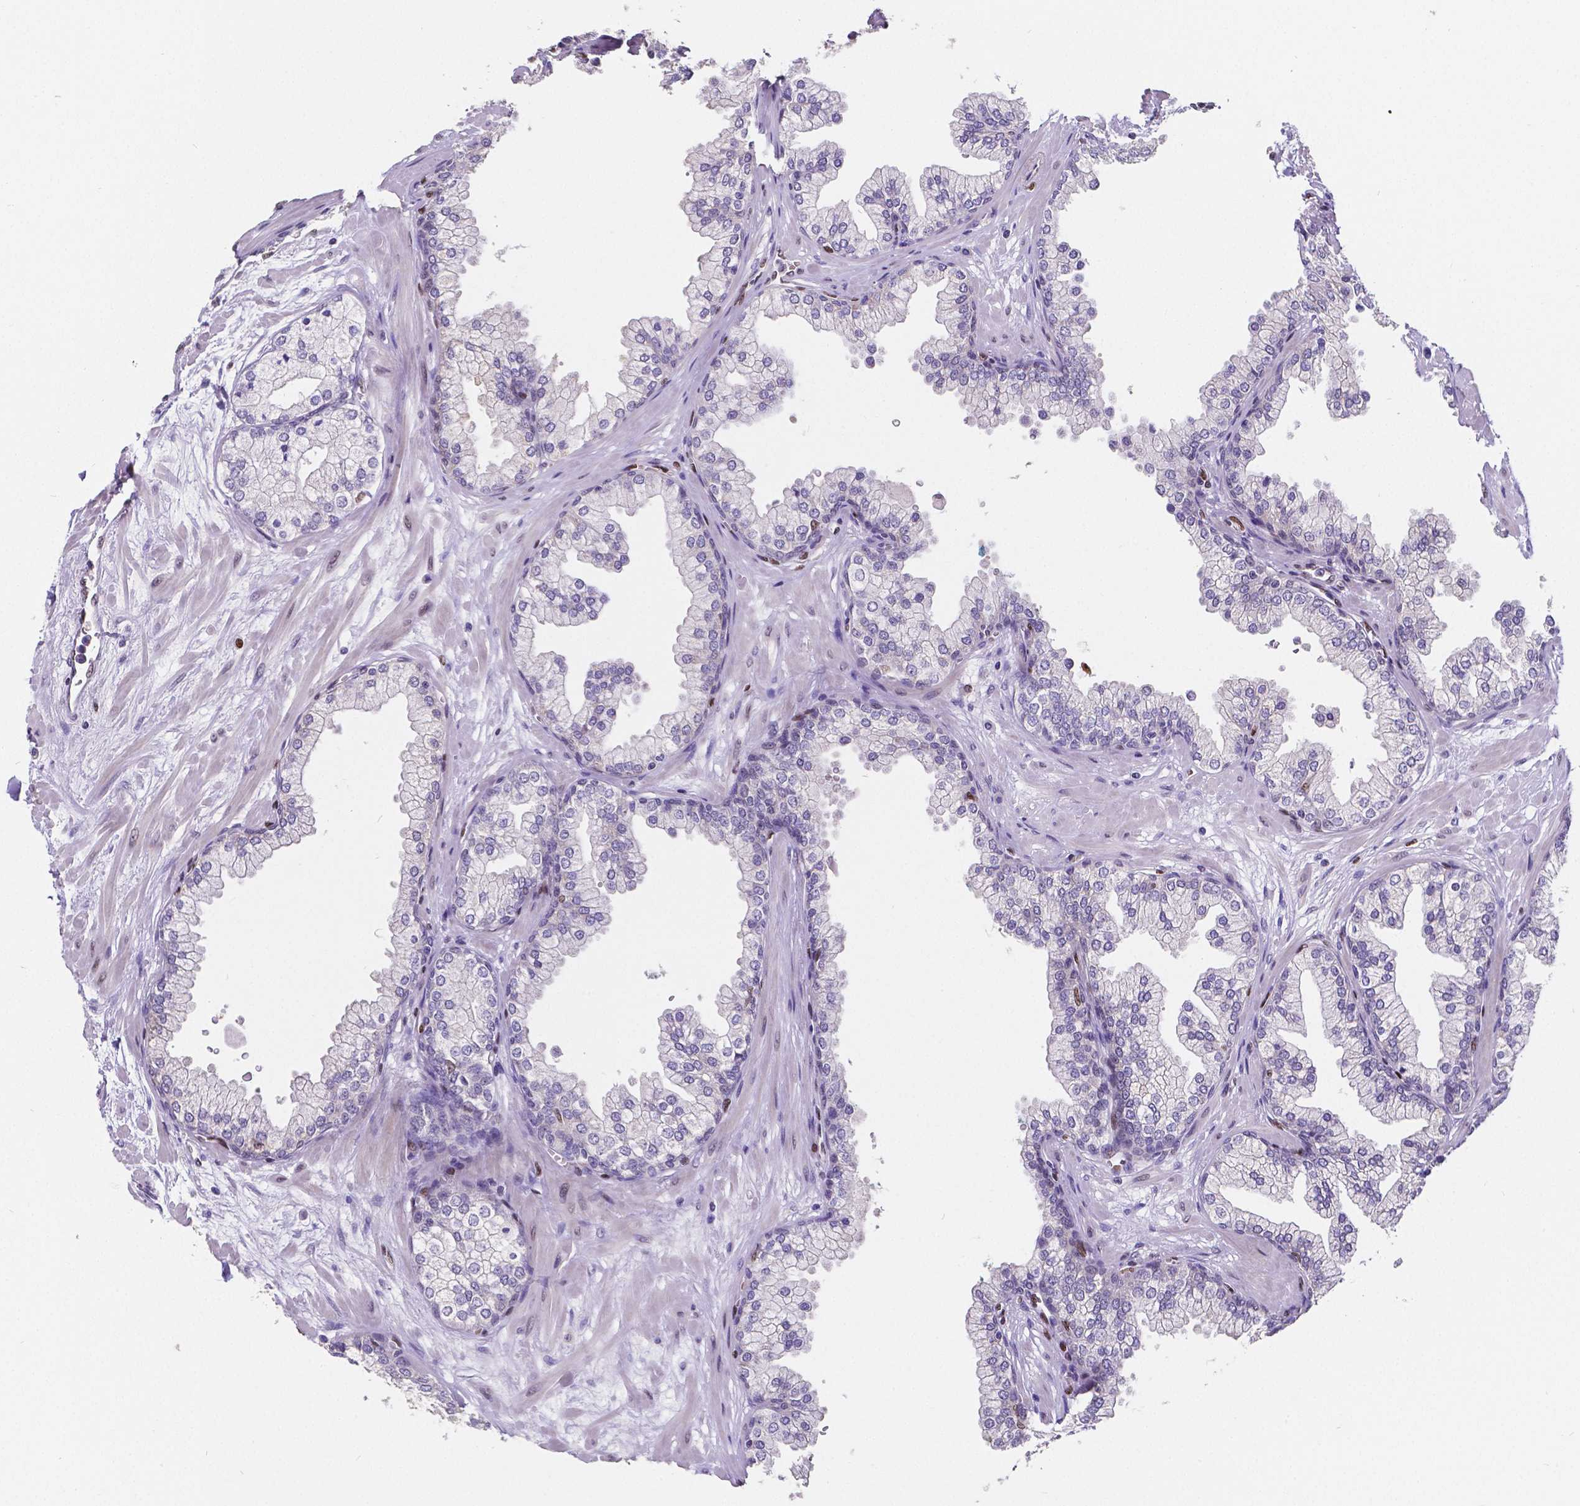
{"staining": {"intensity": "negative", "quantity": "none", "location": "none"}, "tissue": "prostate", "cell_type": "Glandular cells", "image_type": "normal", "snomed": [{"axis": "morphology", "description": "Normal tissue, NOS"}, {"axis": "topography", "description": "Prostate"}, {"axis": "topography", "description": "Peripheral nerve tissue"}], "caption": "The photomicrograph exhibits no significant staining in glandular cells of prostate. (DAB IHC with hematoxylin counter stain).", "gene": "MEF2C", "patient": {"sex": "male", "age": 61}}